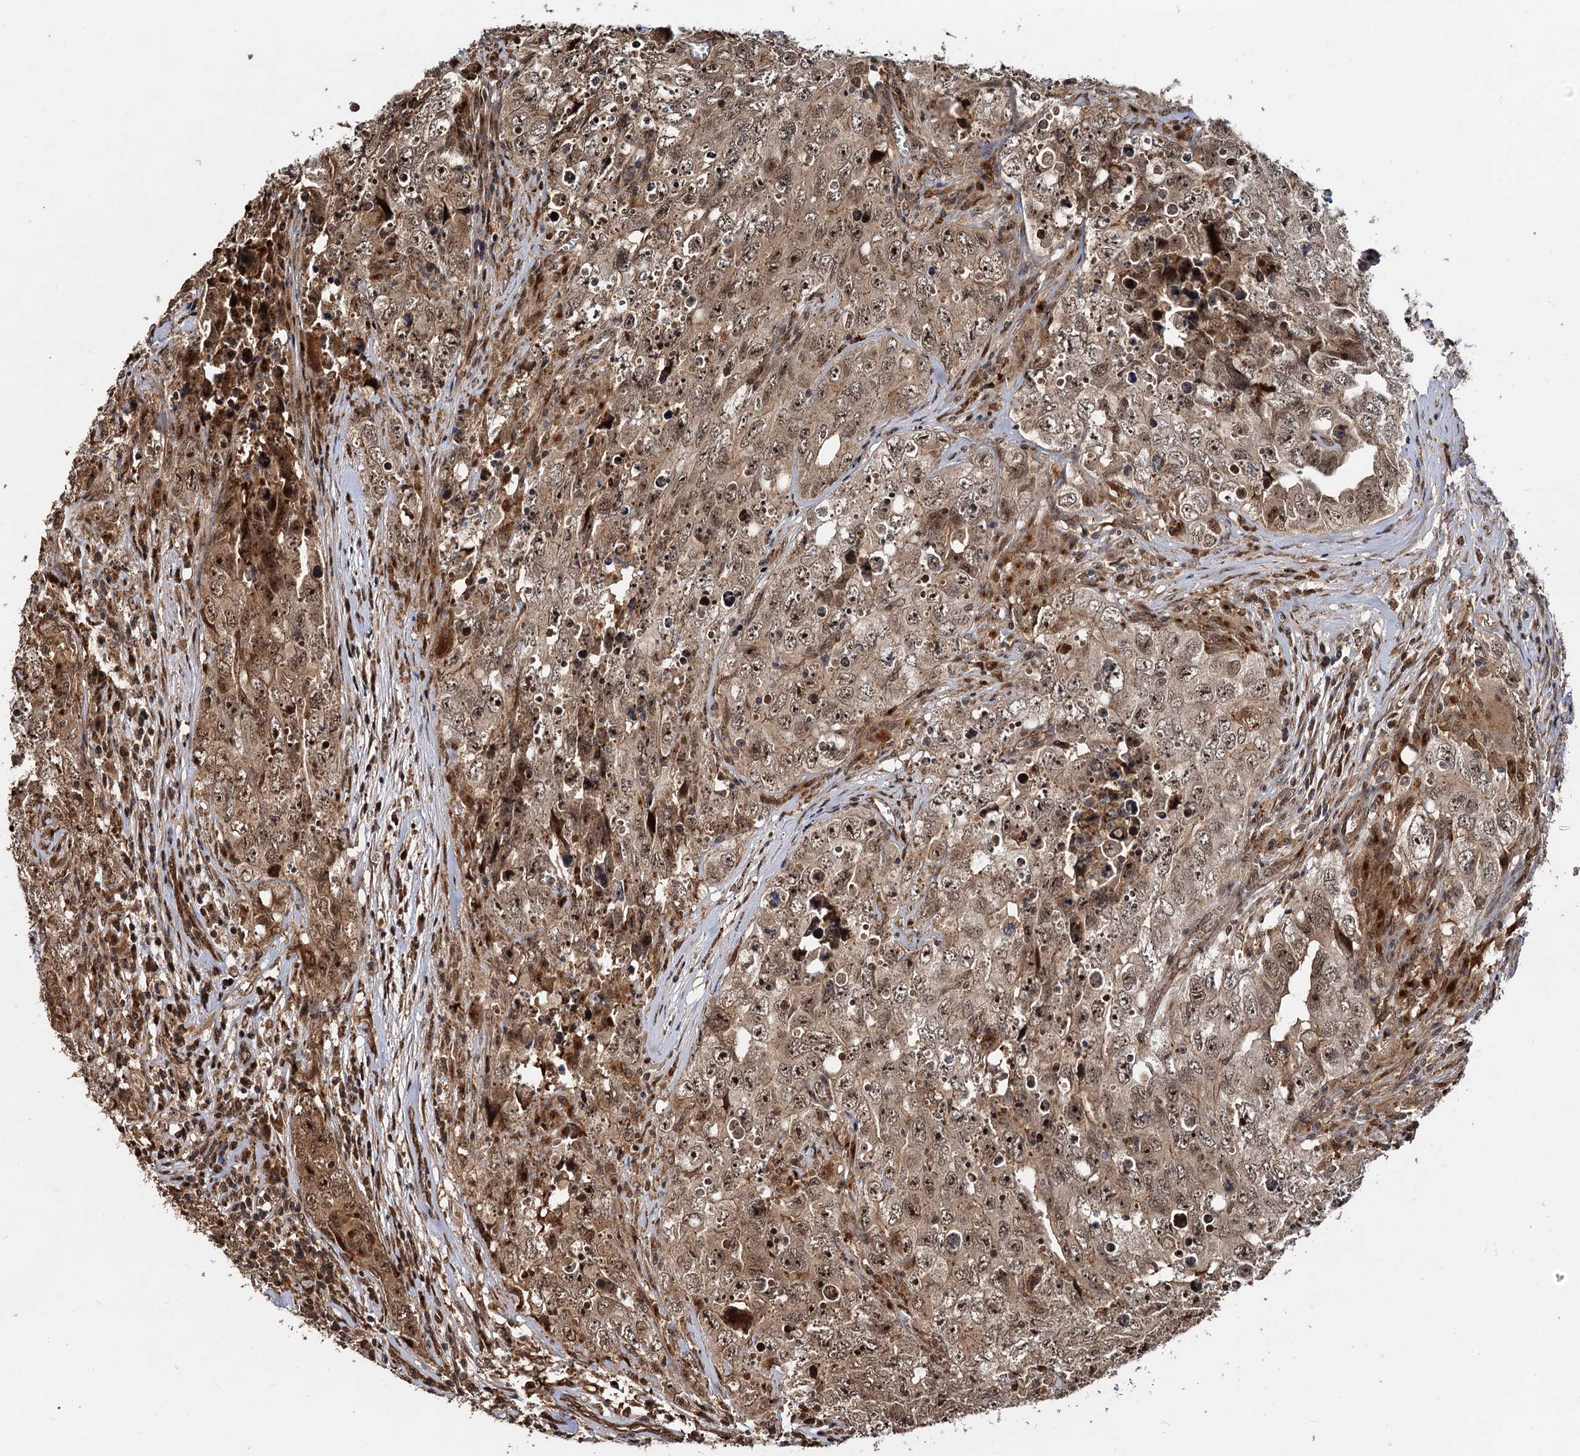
{"staining": {"intensity": "moderate", "quantity": ">75%", "location": "cytoplasmic/membranous,nuclear"}, "tissue": "testis cancer", "cell_type": "Tumor cells", "image_type": "cancer", "snomed": [{"axis": "morphology", "description": "Seminoma, NOS"}, {"axis": "morphology", "description": "Carcinoma, Embryonal, NOS"}, {"axis": "topography", "description": "Testis"}], "caption": "The image exhibits a brown stain indicating the presence of a protein in the cytoplasmic/membranous and nuclear of tumor cells in testis cancer (embryonal carcinoma). The protein is shown in brown color, while the nuclei are stained blue.", "gene": "CEP192", "patient": {"sex": "male", "age": 43}}